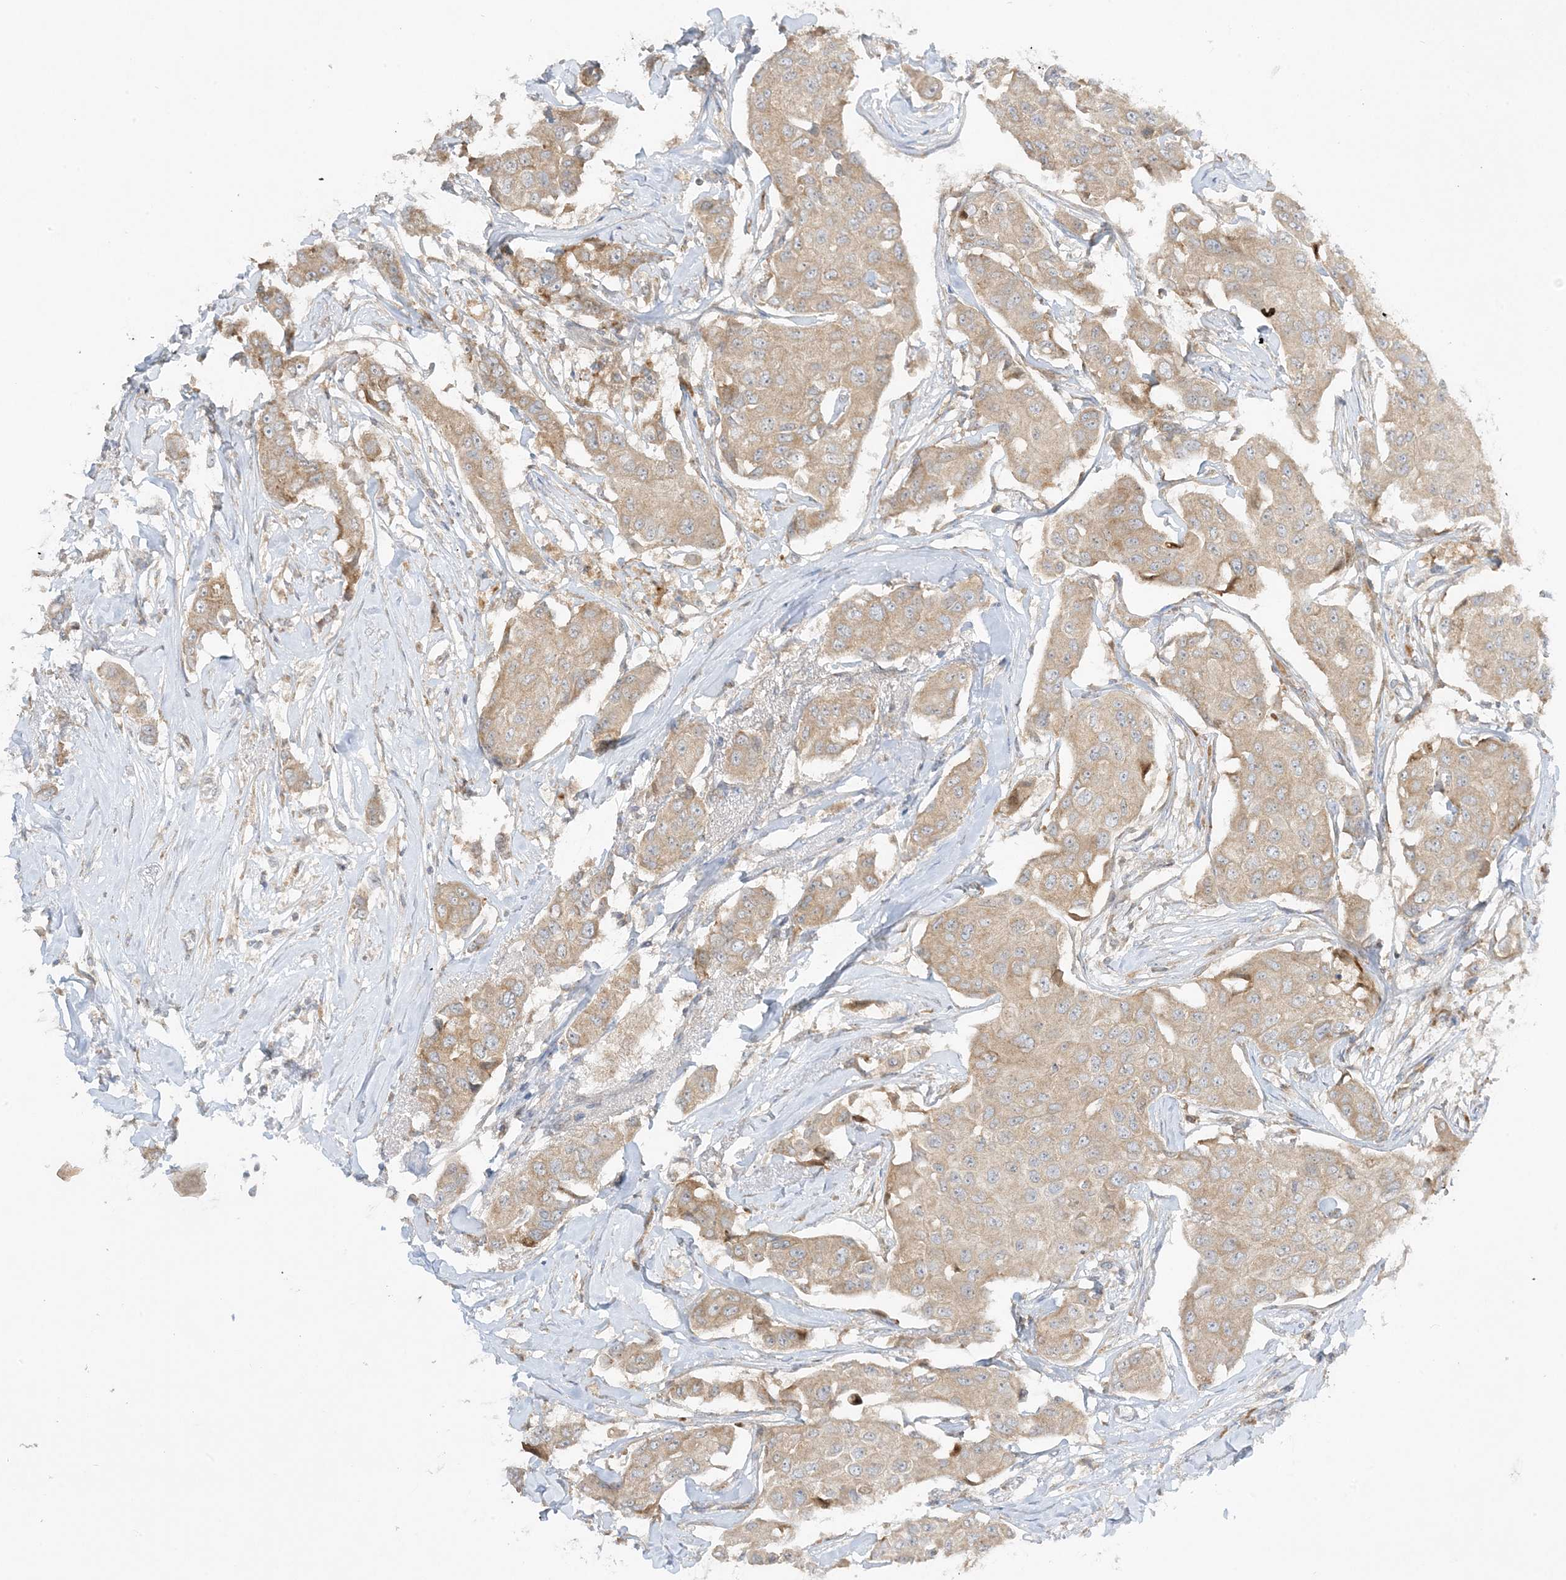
{"staining": {"intensity": "moderate", "quantity": ">75%", "location": "cytoplasmic/membranous"}, "tissue": "breast cancer", "cell_type": "Tumor cells", "image_type": "cancer", "snomed": [{"axis": "morphology", "description": "Duct carcinoma"}, {"axis": "topography", "description": "Breast"}], "caption": "Brown immunohistochemical staining in human breast cancer reveals moderate cytoplasmic/membranous positivity in about >75% of tumor cells.", "gene": "RPP40", "patient": {"sex": "female", "age": 80}}